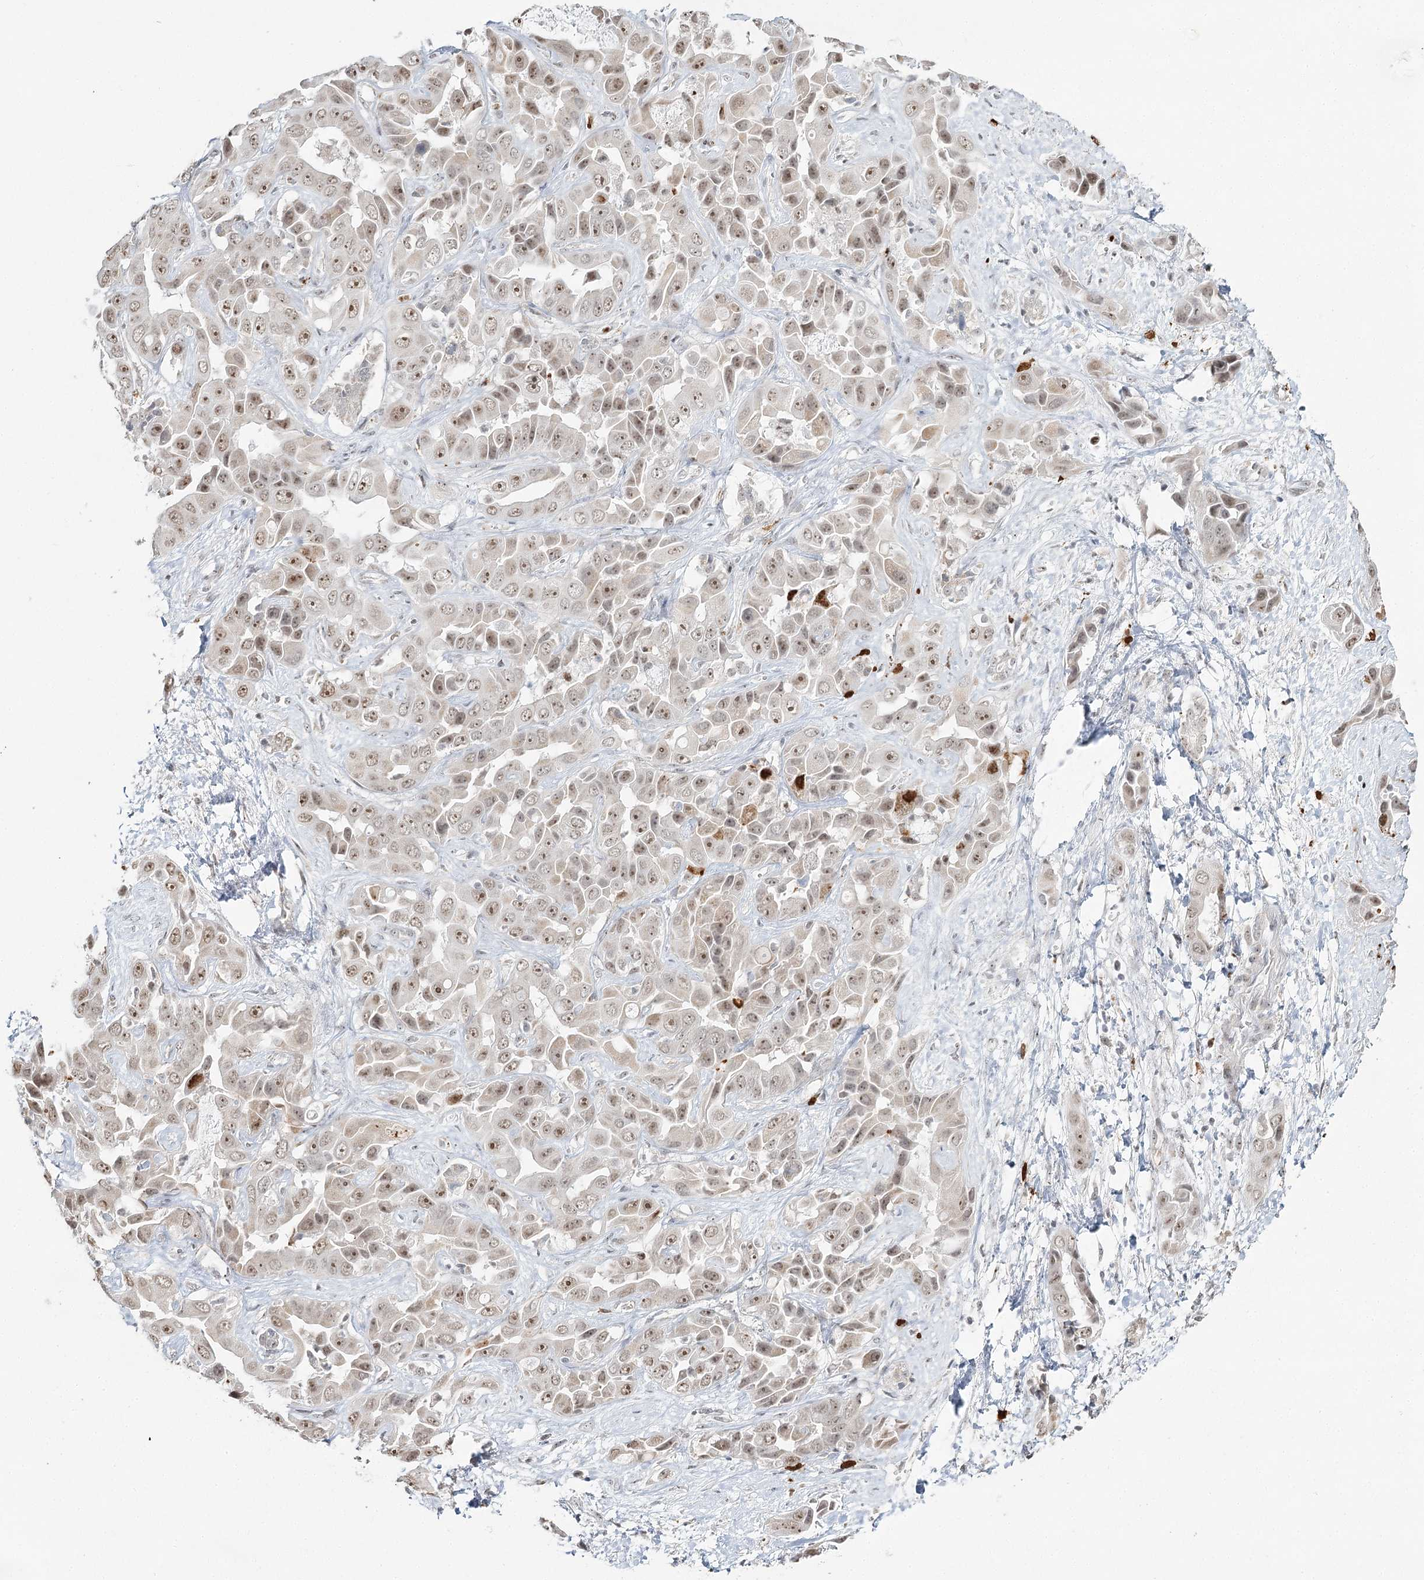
{"staining": {"intensity": "weak", "quantity": ">75%", "location": "nuclear"}, "tissue": "liver cancer", "cell_type": "Tumor cells", "image_type": "cancer", "snomed": [{"axis": "morphology", "description": "Cholangiocarcinoma"}, {"axis": "topography", "description": "Liver"}], "caption": "This image shows liver cancer (cholangiocarcinoma) stained with immunohistochemistry to label a protein in brown. The nuclear of tumor cells show weak positivity for the protein. Nuclei are counter-stained blue.", "gene": "ATAD1", "patient": {"sex": "female", "age": 52}}